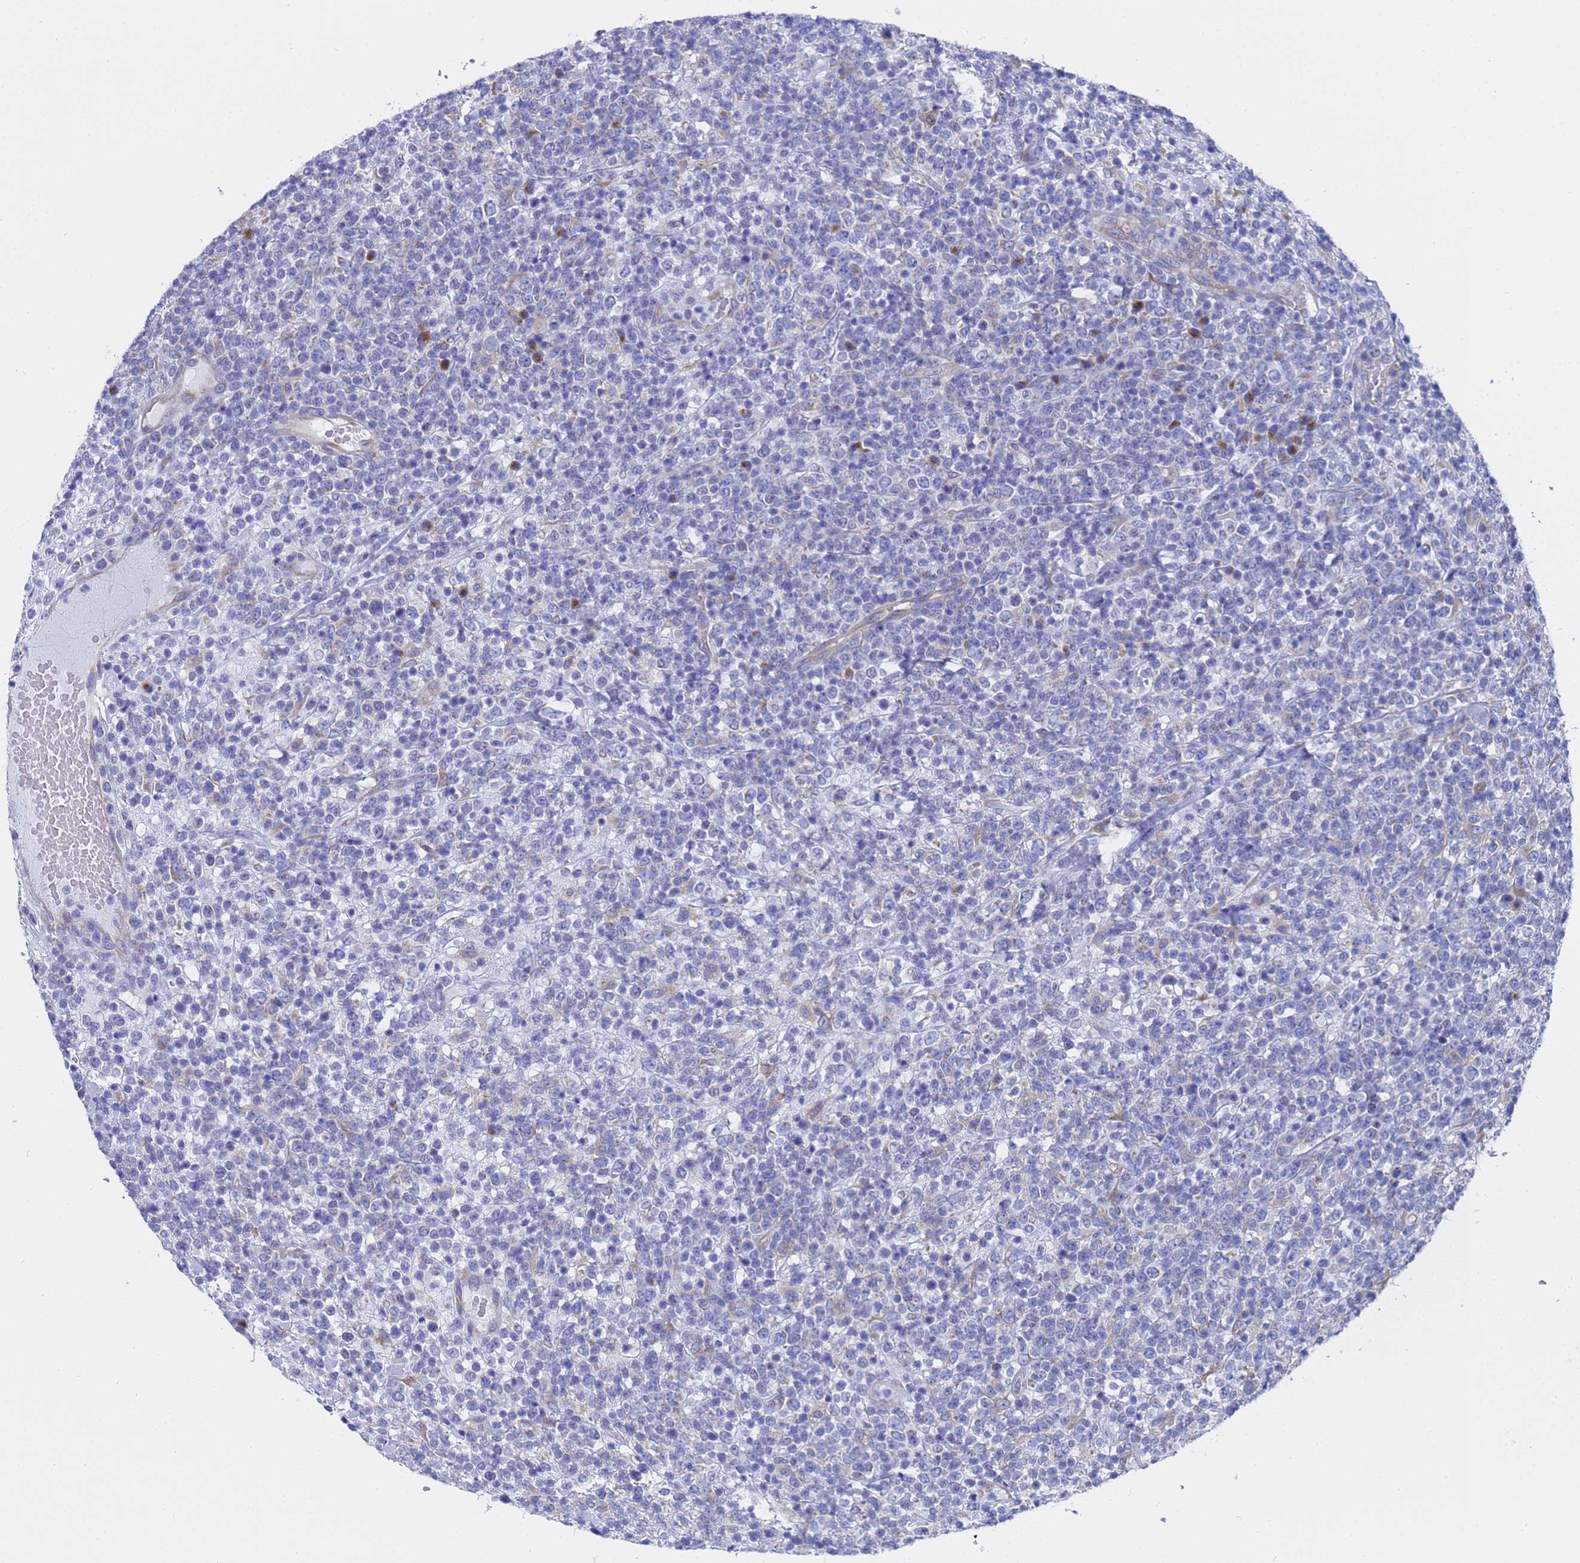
{"staining": {"intensity": "negative", "quantity": "none", "location": "none"}, "tissue": "lymphoma", "cell_type": "Tumor cells", "image_type": "cancer", "snomed": [{"axis": "morphology", "description": "Malignant lymphoma, non-Hodgkin's type, High grade"}, {"axis": "topography", "description": "Colon"}], "caption": "An image of lymphoma stained for a protein shows no brown staining in tumor cells.", "gene": "TM4SF4", "patient": {"sex": "female", "age": 53}}